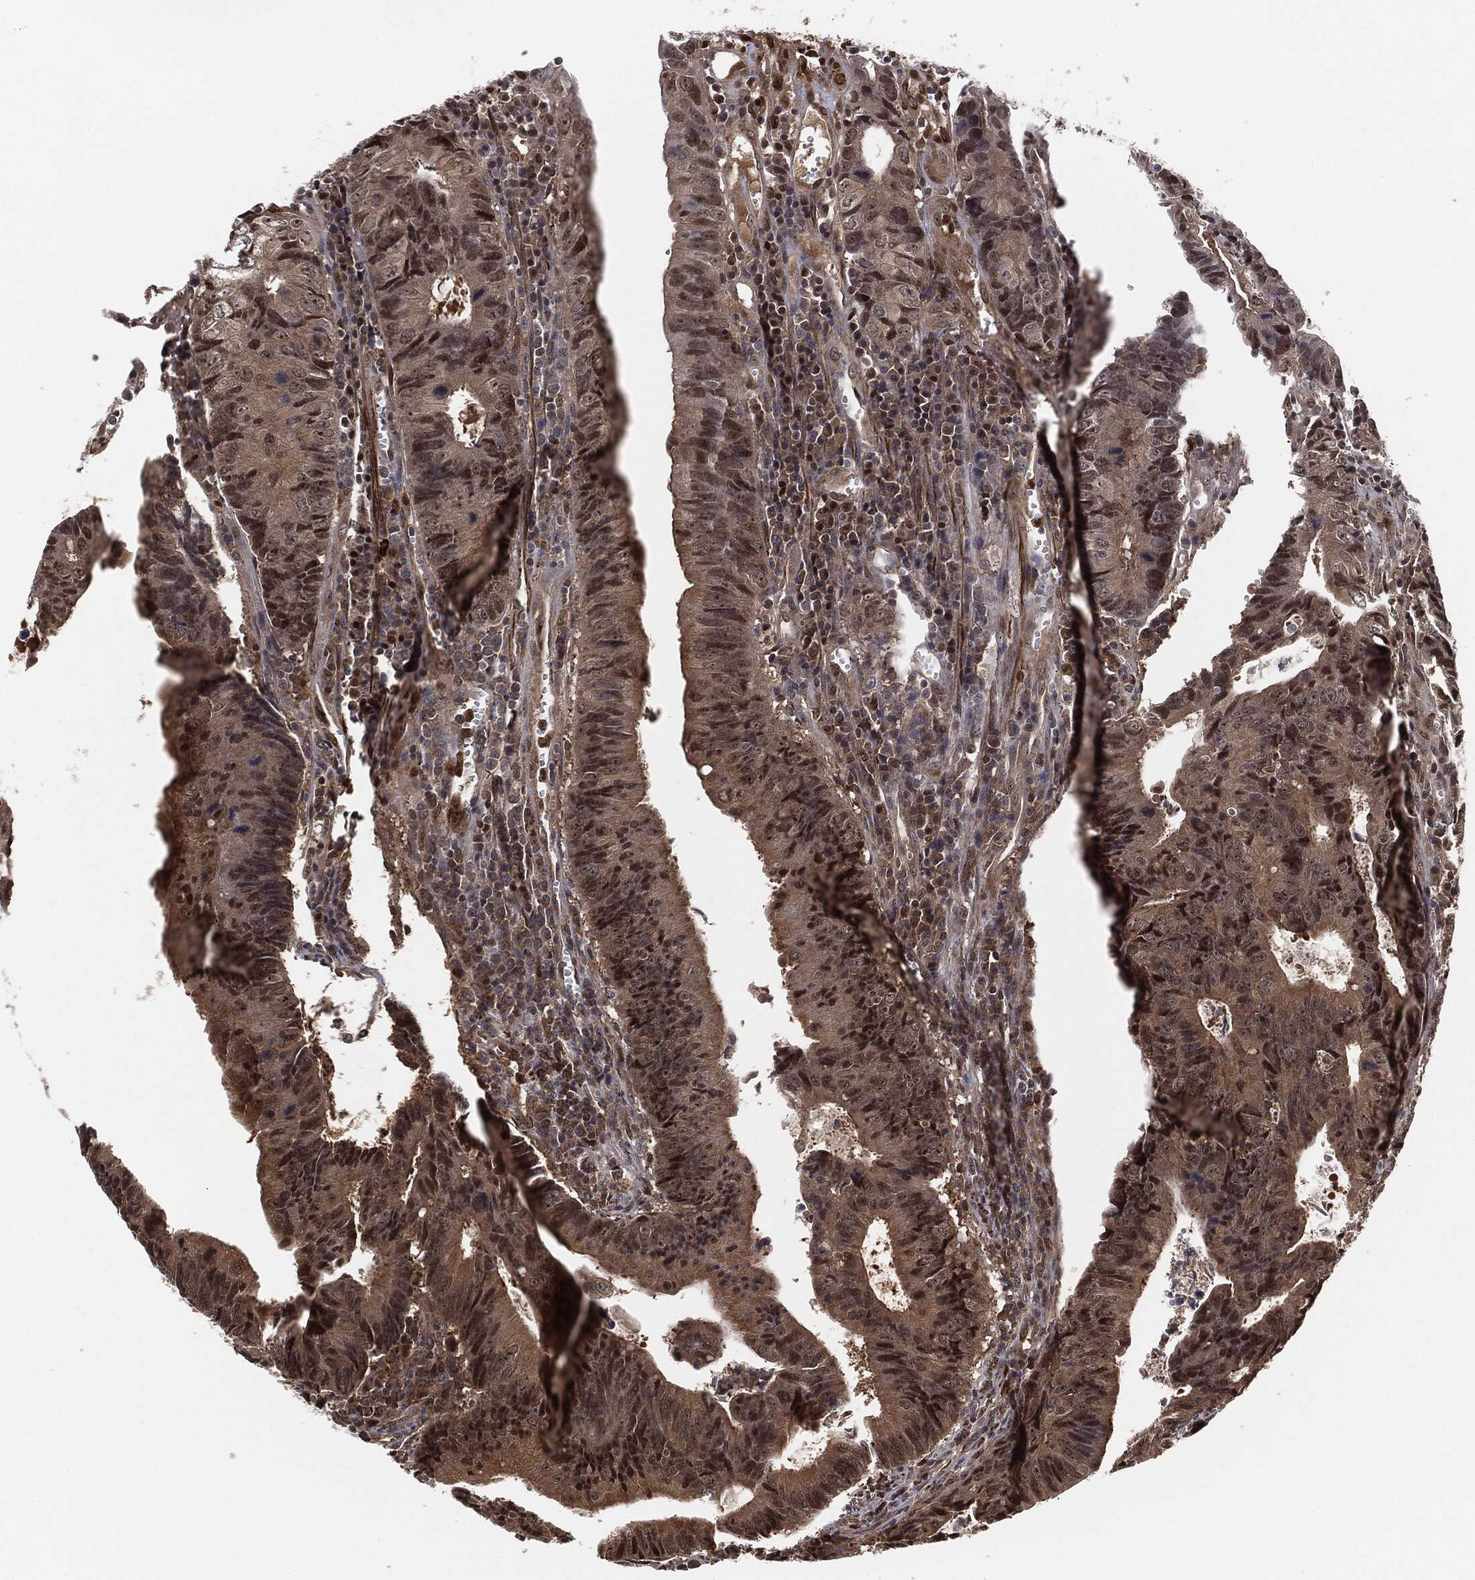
{"staining": {"intensity": "moderate", "quantity": "<25%", "location": "nuclear"}, "tissue": "colorectal cancer", "cell_type": "Tumor cells", "image_type": "cancer", "snomed": [{"axis": "morphology", "description": "Adenocarcinoma, NOS"}, {"axis": "topography", "description": "Colon"}], "caption": "Immunohistochemical staining of human adenocarcinoma (colorectal) reveals low levels of moderate nuclear positivity in approximately <25% of tumor cells.", "gene": "CAPRIN2", "patient": {"sex": "female", "age": 87}}